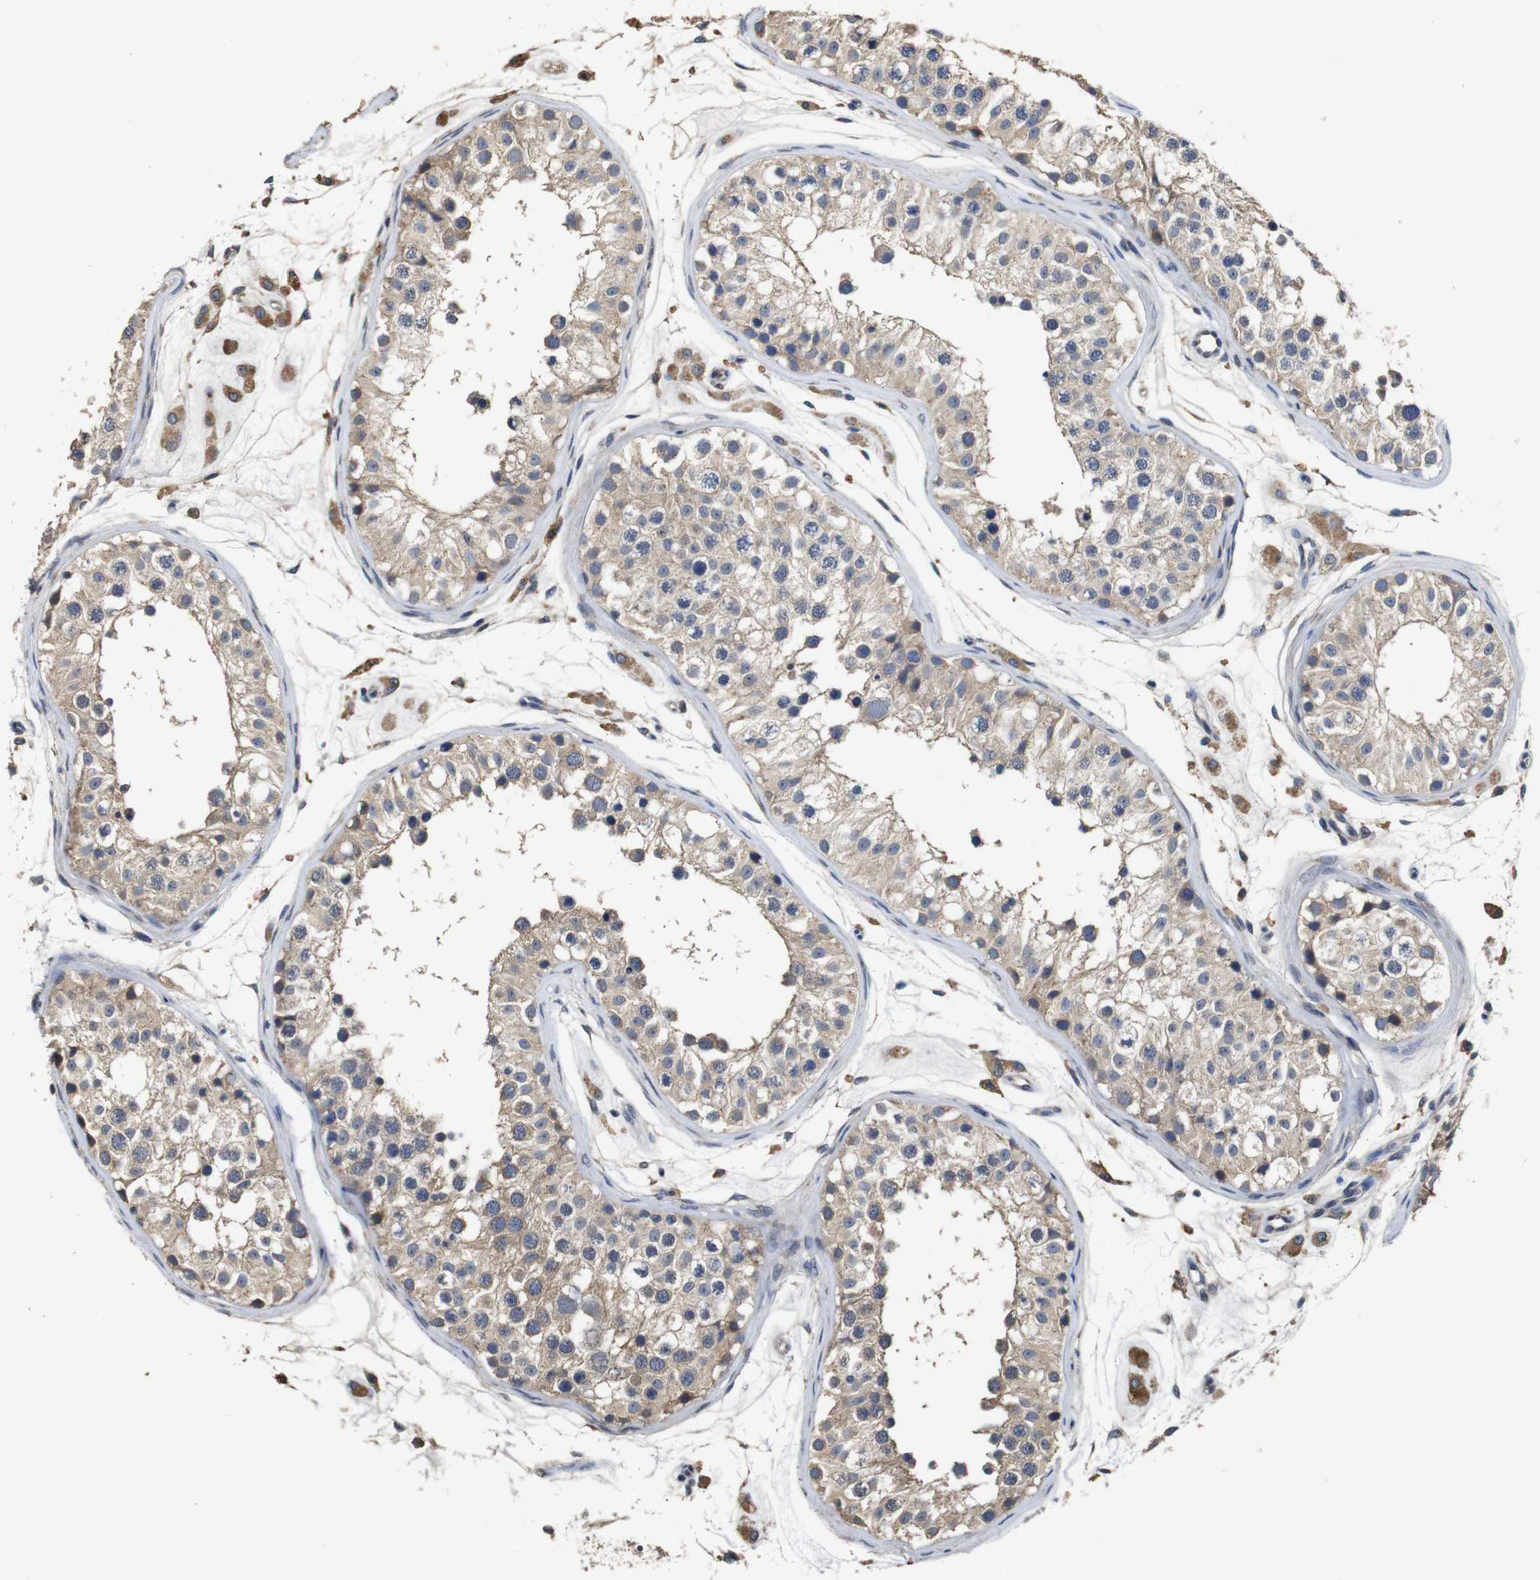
{"staining": {"intensity": "weak", "quantity": "25%-75%", "location": "cytoplasmic/membranous"}, "tissue": "testis", "cell_type": "Cells in seminiferous ducts", "image_type": "normal", "snomed": [{"axis": "morphology", "description": "Normal tissue, NOS"}, {"axis": "morphology", "description": "Adenocarcinoma, metastatic, NOS"}, {"axis": "topography", "description": "Testis"}], "caption": "Immunohistochemical staining of normal testis shows weak cytoplasmic/membranous protein positivity in about 25%-75% of cells in seminiferous ducts.", "gene": "ARHGAP24", "patient": {"sex": "male", "age": 26}}